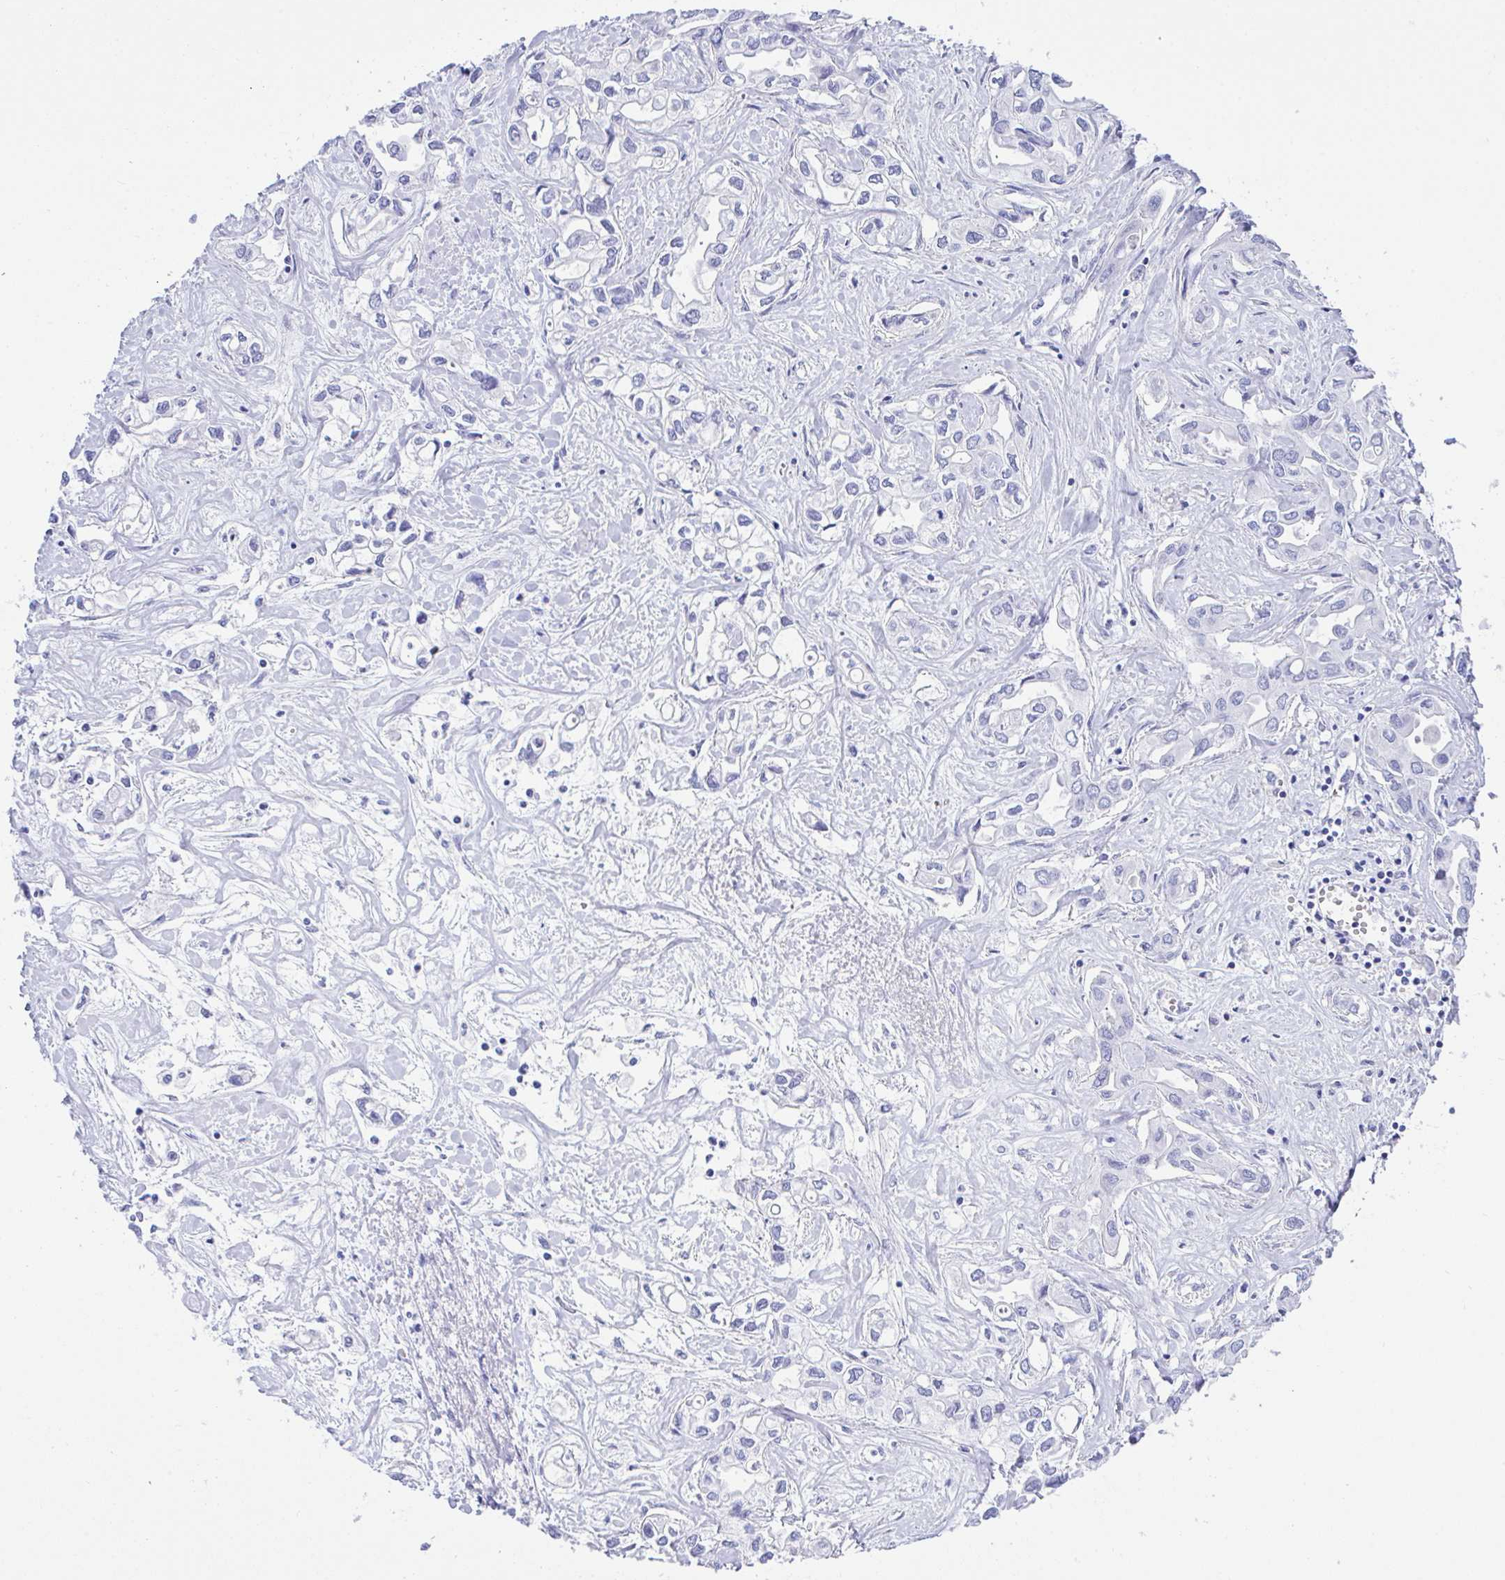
{"staining": {"intensity": "negative", "quantity": "none", "location": "none"}, "tissue": "liver cancer", "cell_type": "Tumor cells", "image_type": "cancer", "snomed": [{"axis": "morphology", "description": "Cholangiocarcinoma"}, {"axis": "topography", "description": "Liver"}], "caption": "This is an immunohistochemistry image of liver cancer. There is no staining in tumor cells.", "gene": "SEL1L2", "patient": {"sex": "female", "age": 64}}